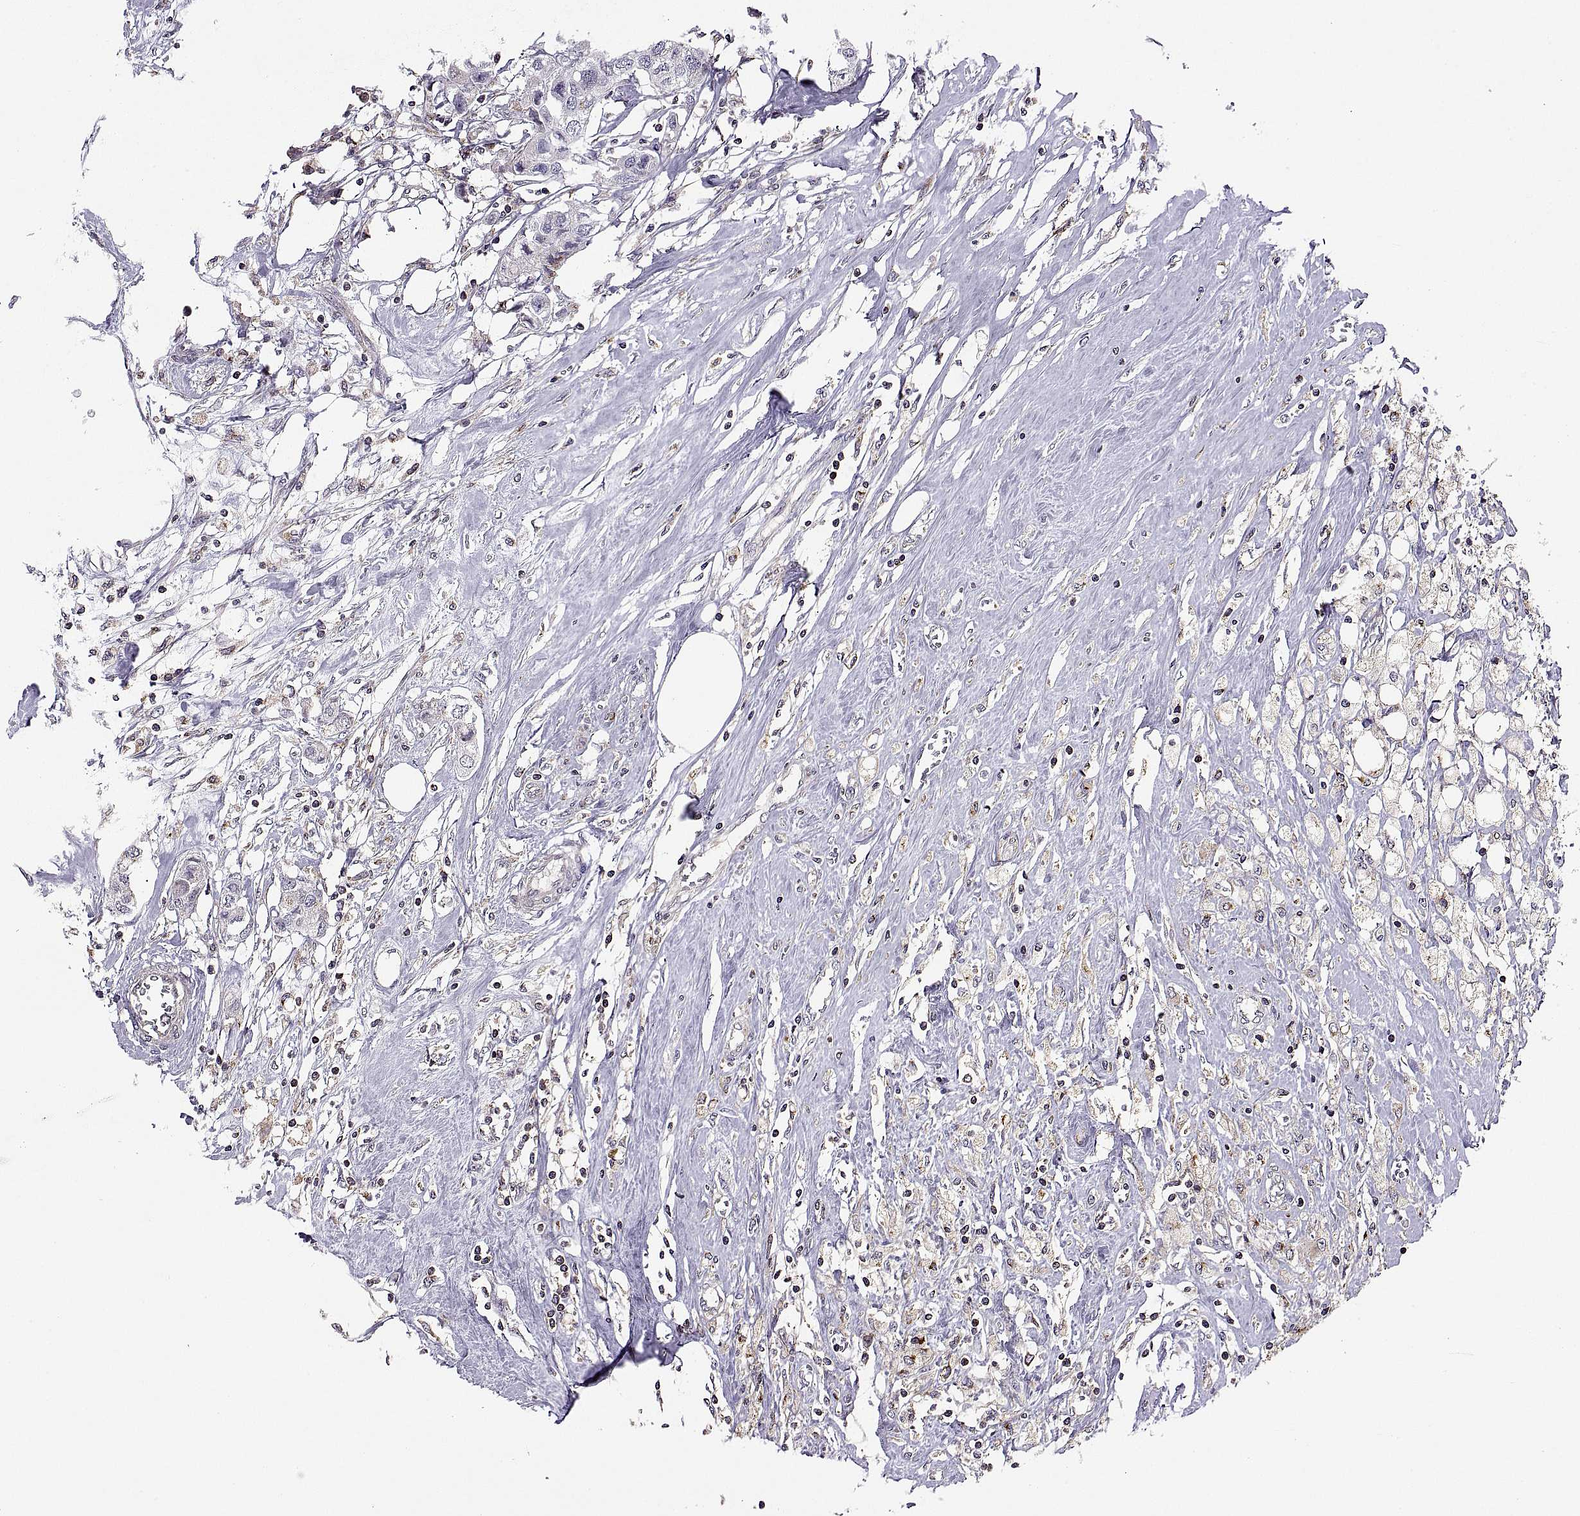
{"staining": {"intensity": "negative", "quantity": "none", "location": "none"}, "tissue": "breast cancer", "cell_type": "Tumor cells", "image_type": "cancer", "snomed": [{"axis": "morphology", "description": "Duct carcinoma"}, {"axis": "topography", "description": "Breast"}], "caption": "Tumor cells show no significant staining in breast cancer (invasive ductal carcinoma).", "gene": "ACAP1", "patient": {"sex": "female", "age": 80}}